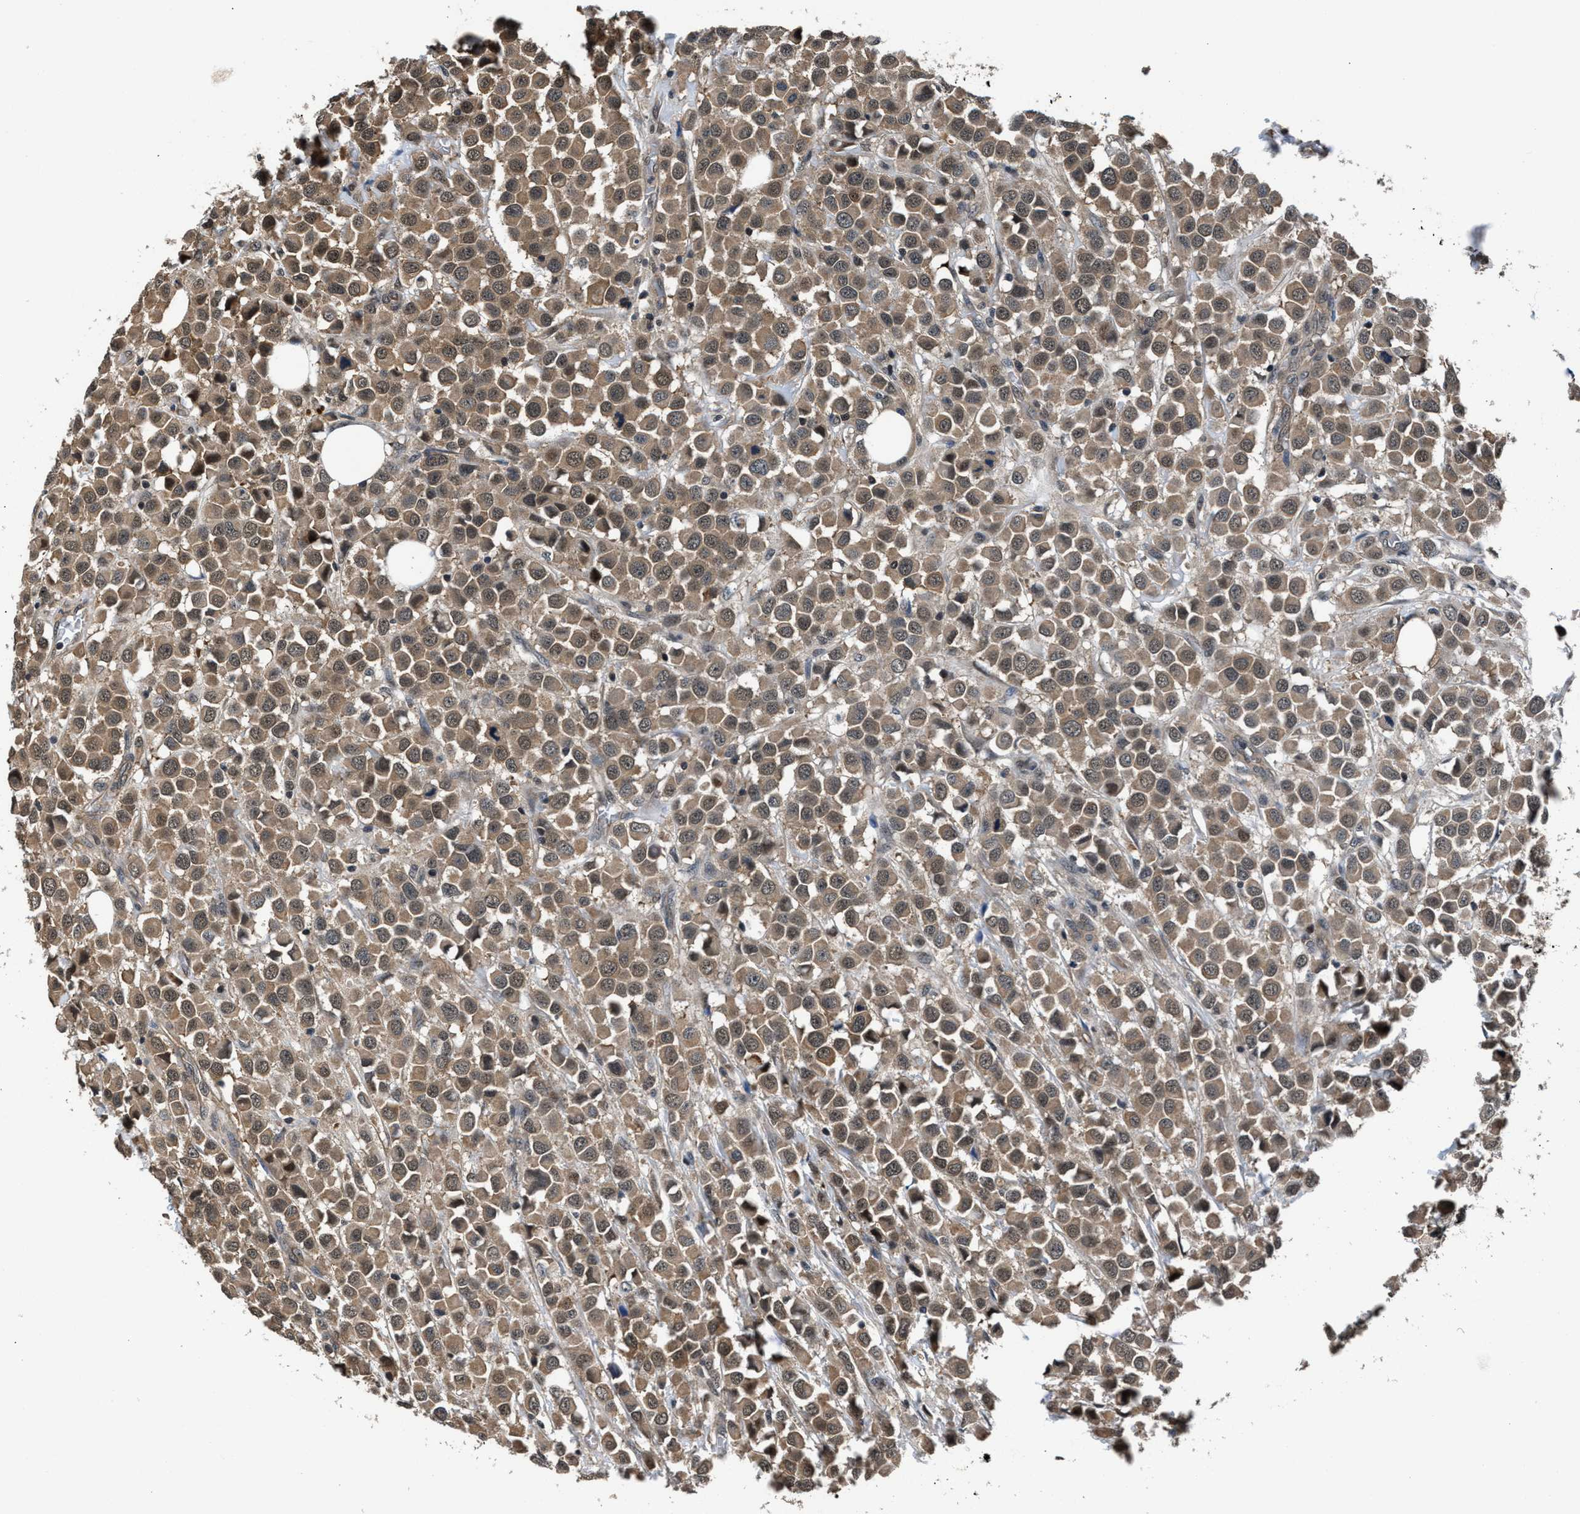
{"staining": {"intensity": "weak", "quantity": ">75%", "location": "cytoplasmic/membranous"}, "tissue": "breast cancer", "cell_type": "Tumor cells", "image_type": "cancer", "snomed": [{"axis": "morphology", "description": "Duct carcinoma"}, {"axis": "topography", "description": "Breast"}], "caption": "Breast cancer stained with a brown dye shows weak cytoplasmic/membranous positive expression in about >75% of tumor cells.", "gene": "RBM33", "patient": {"sex": "female", "age": 61}}